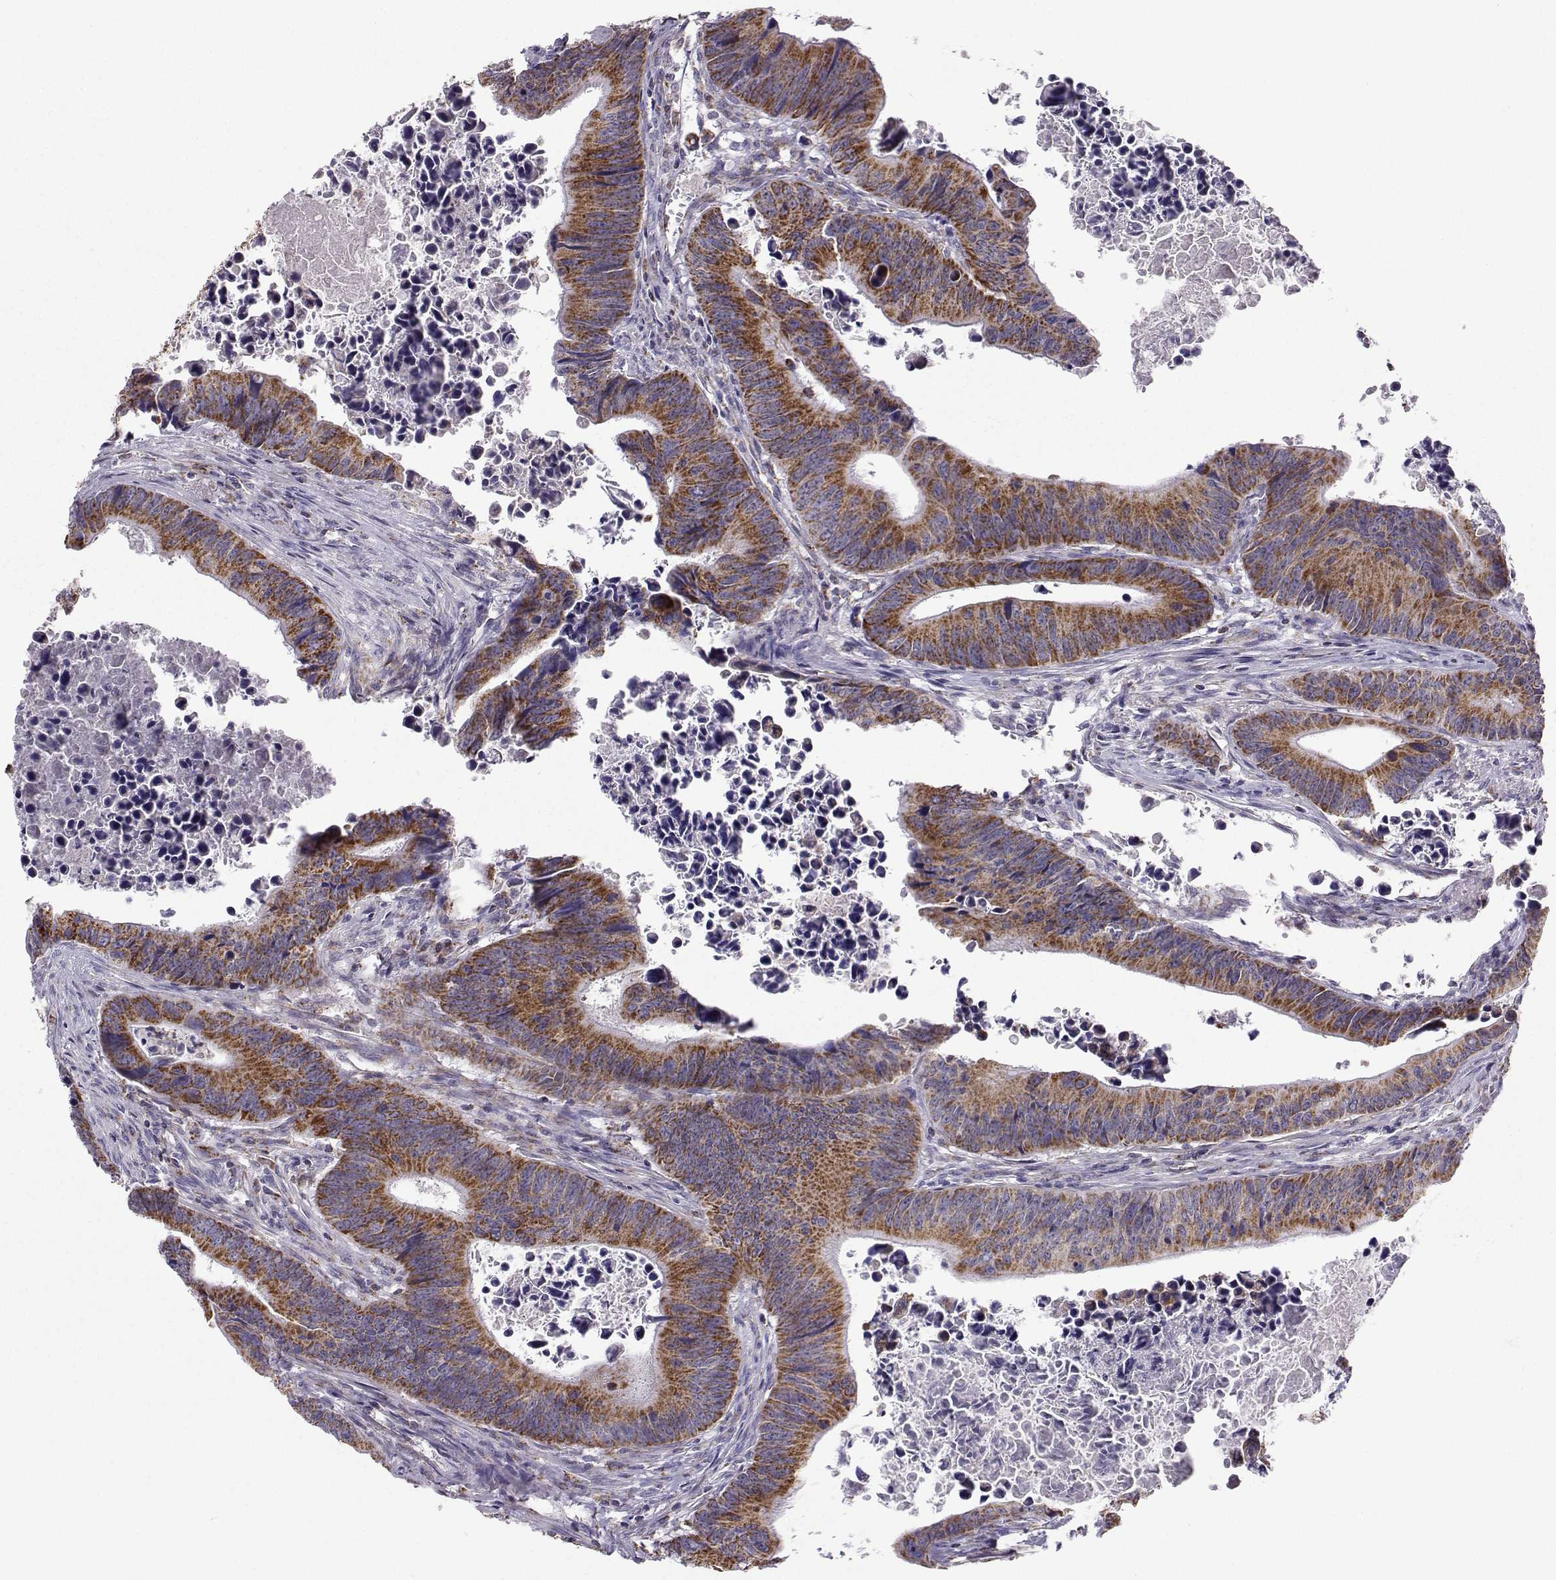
{"staining": {"intensity": "strong", "quantity": ">75%", "location": "cytoplasmic/membranous"}, "tissue": "colorectal cancer", "cell_type": "Tumor cells", "image_type": "cancer", "snomed": [{"axis": "morphology", "description": "Adenocarcinoma, NOS"}, {"axis": "topography", "description": "Colon"}], "caption": "This image displays immunohistochemistry staining of colorectal cancer (adenocarcinoma), with high strong cytoplasmic/membranous positivity in about >75% of tumor cells.", "gene": "NECAB3", "patient": {"sex": "female", "age": 87}}